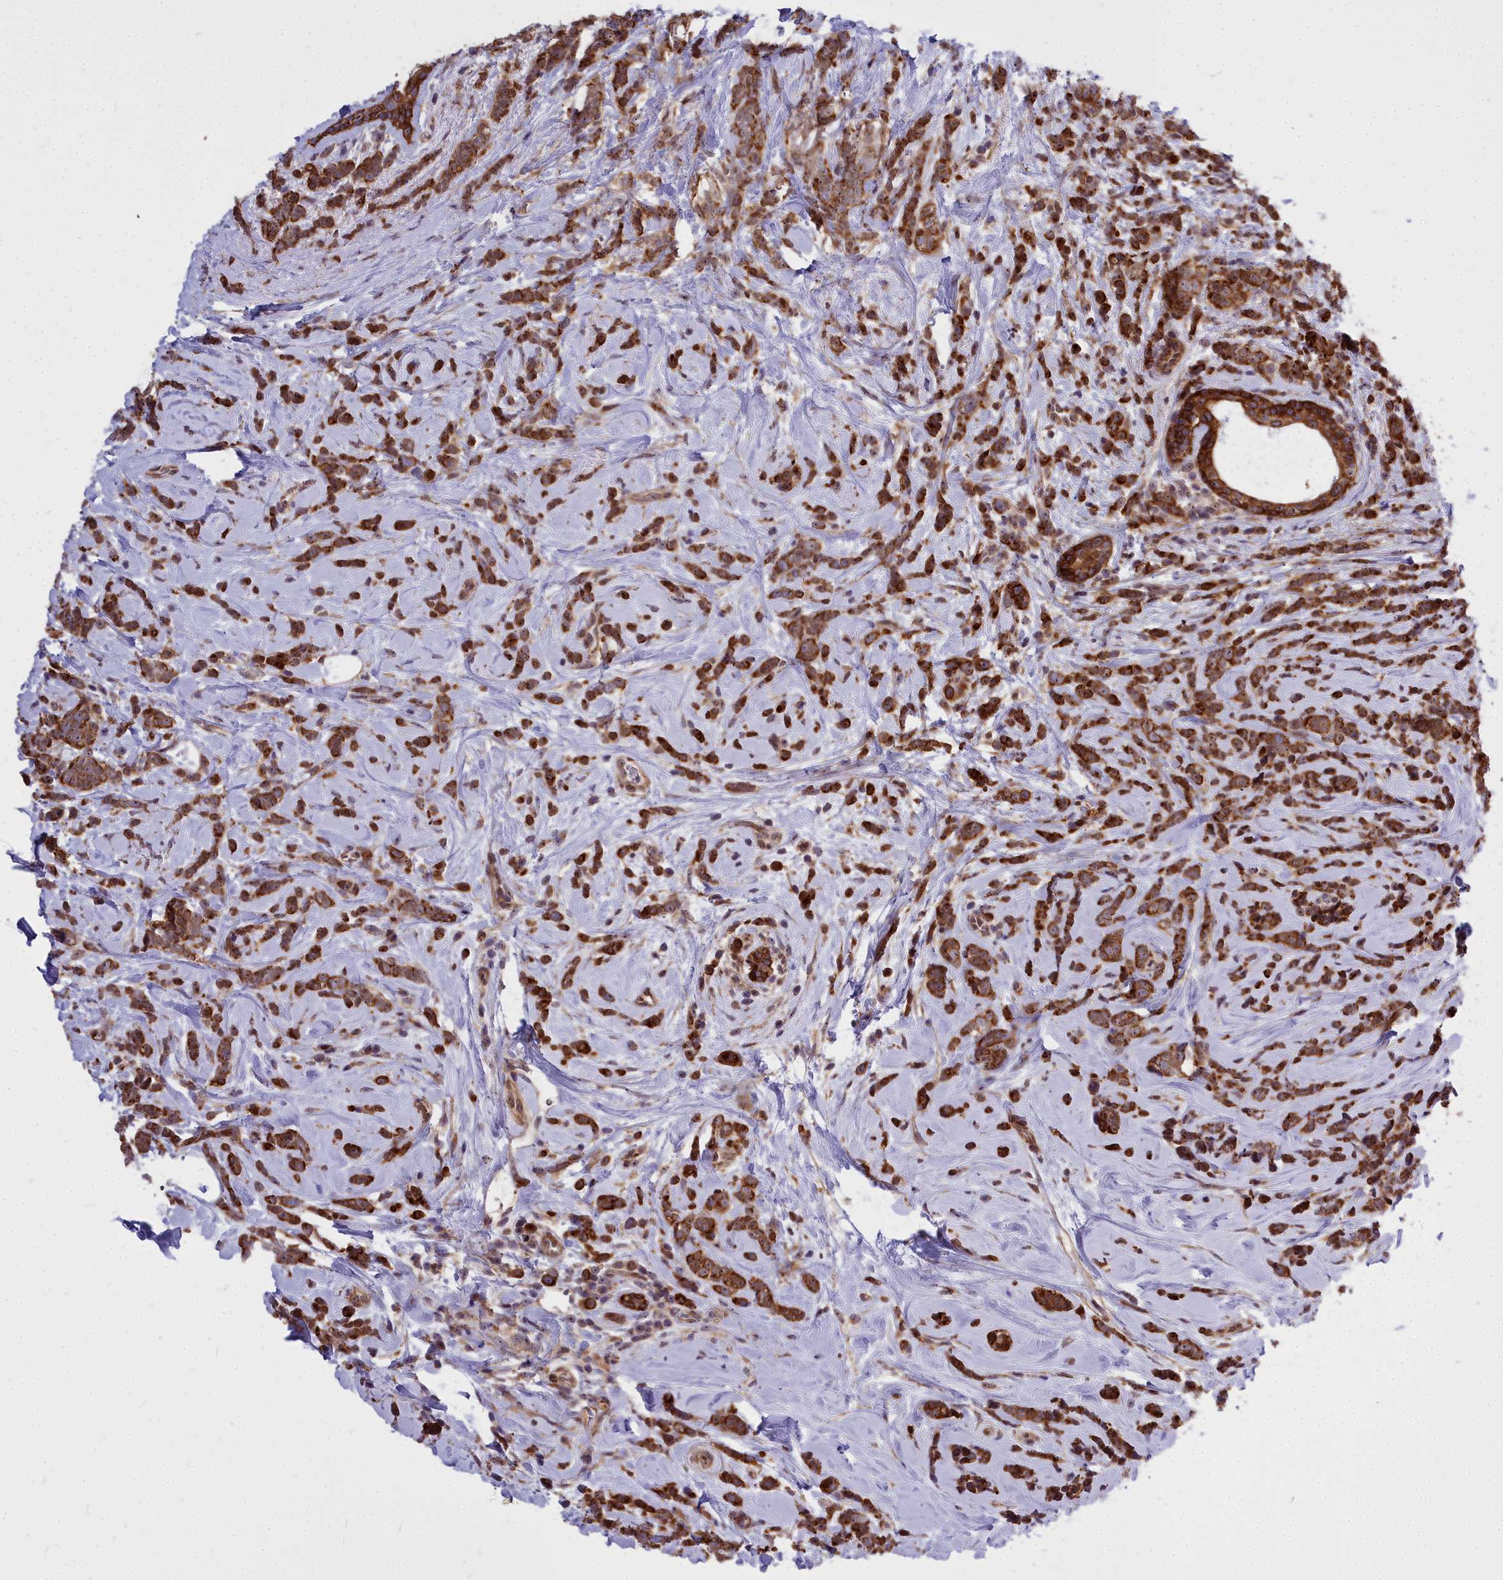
{"staining": {"intensity": "strong", "quantity": ">75%", "location": "cytoplasmic/membranous,nuclear"}, "tissue": "breast cancer", "cell_type": "Tumor cells", "image_type": "cancer", "snomed": [{"axis": "morphology", "description": "Lobular carcinoma"}, {"axis": "topography", "description": "Breast"}], "caption": "IHC of human breast lobular carcinoma demonstrates high levels of strong cytoplasmic/membranous and nuclear staining in about >75% of tumor cells.", "gene": "ABCB8", "patient": {"sex": "female", "age": 58}}